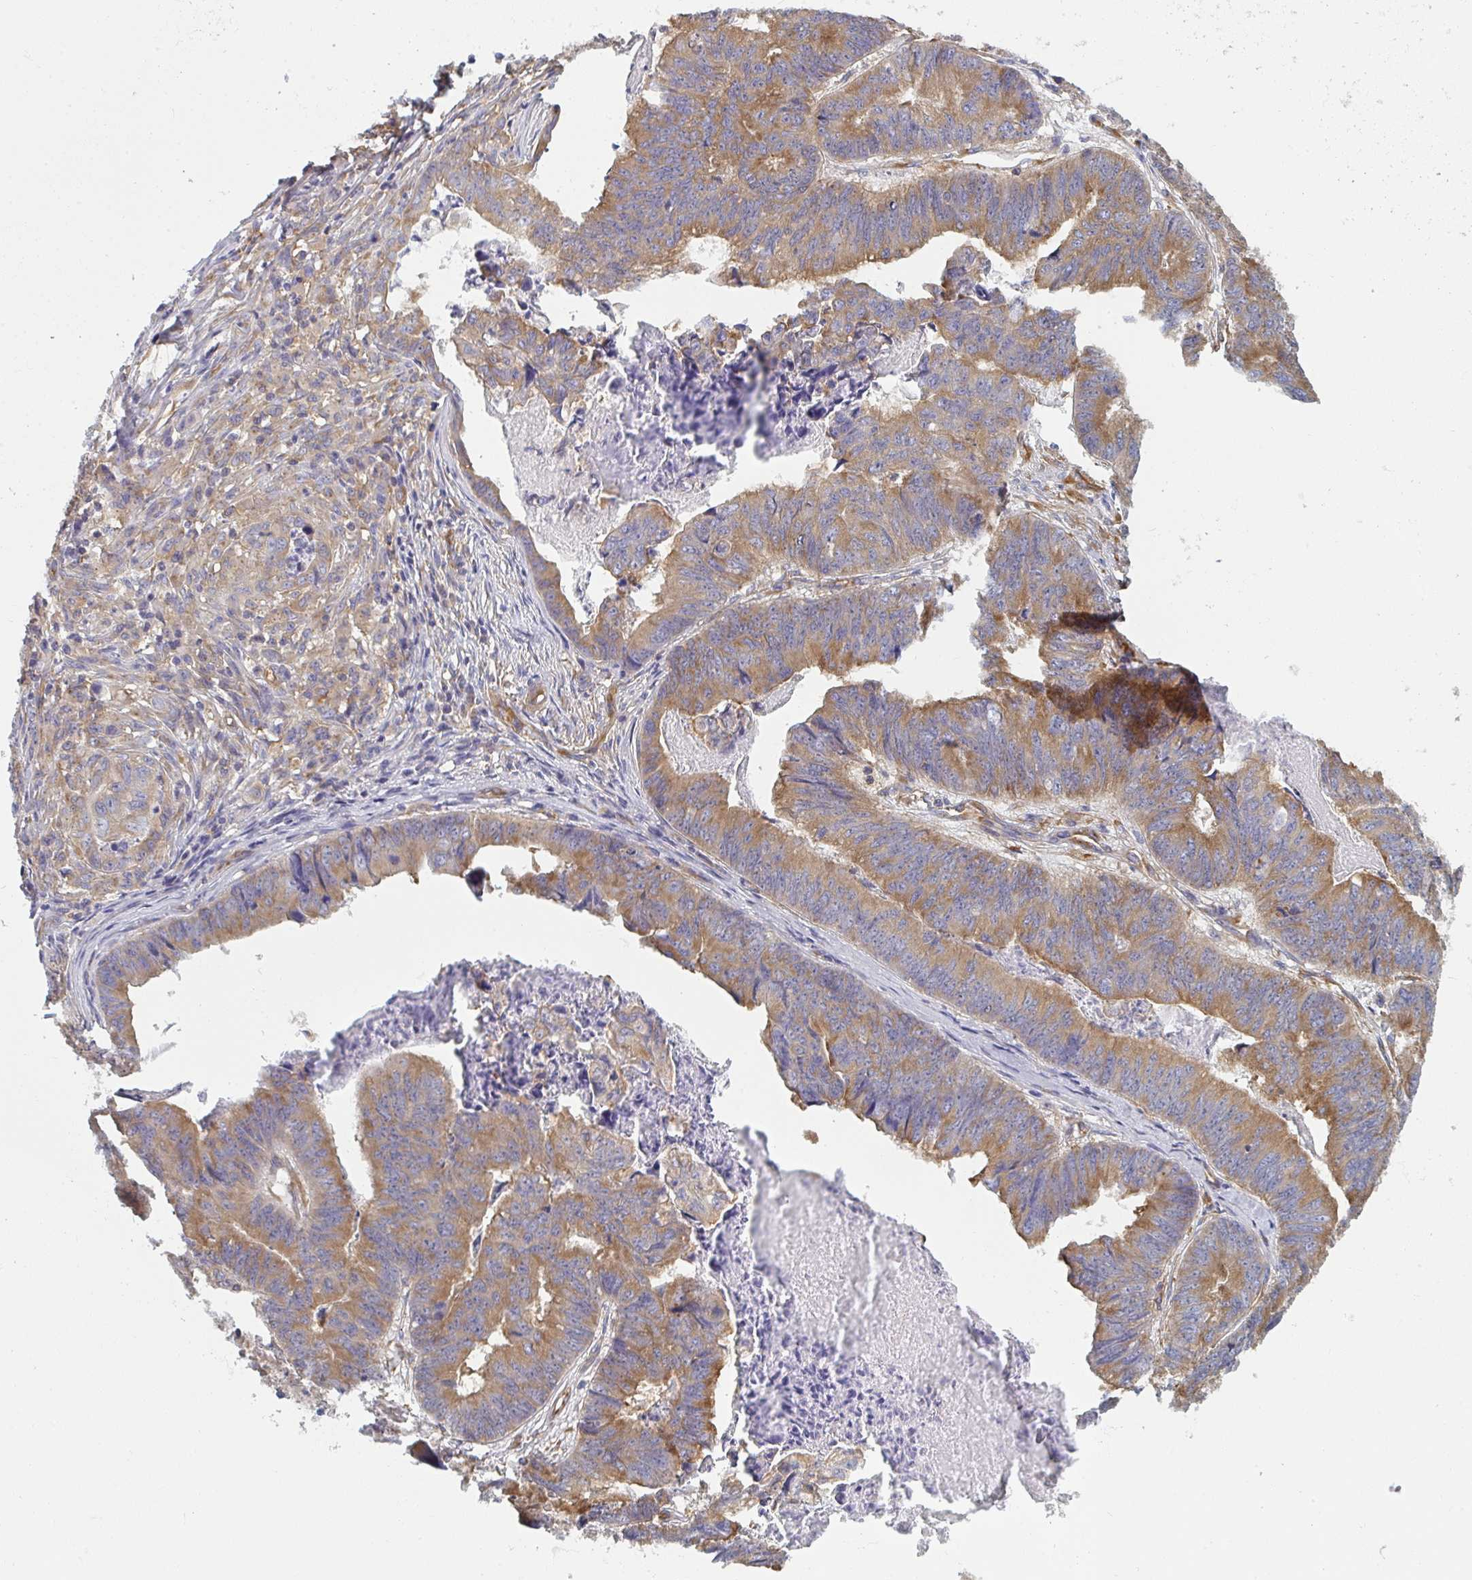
{"staining": {"intensity": "moderate", "quantity": ">75%", "location": "cytoplasmic/membranous"}, "tissue": "stomach cancer", "cell_type": "Tumor cells", "image_type": "cancer", "snomed": [{"axis": "morphology", "description": "Adenocarcinoma, NOS"}, {"axis": "topography", "description": "Stomach, lower"}], "caption": "DAB immunohistochemical staining of human adenocarcinoma (stomach) reveals moderate cytoplasmic/membranous protein staining in about >75% of tumor cells.", "gene": "DYNC1I2", "patient": {"sex": "male", "age": 77}}